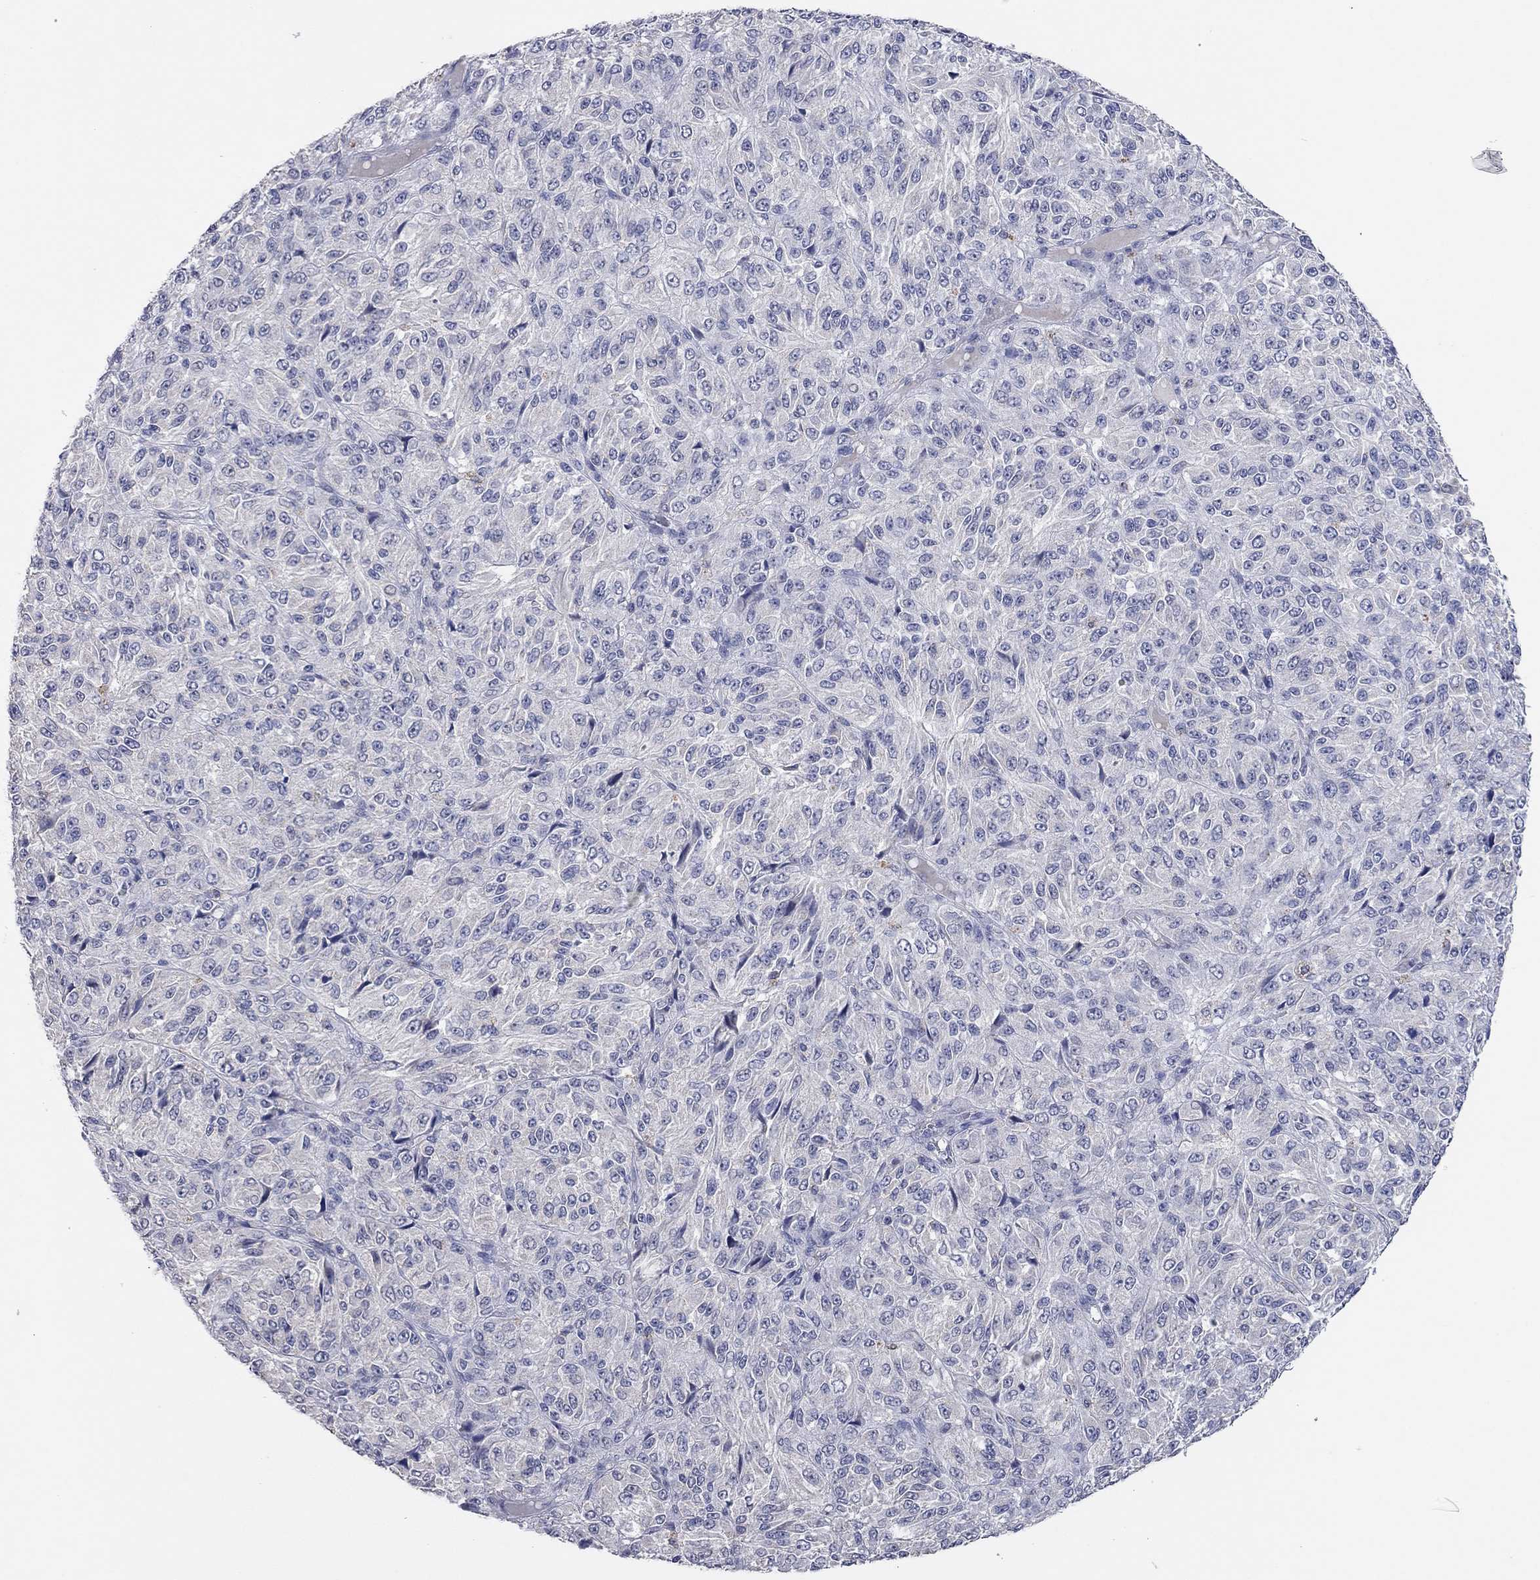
{"staining": {"intensity": "negative", "quantity": "none", "location": "none"}, "tissue": "melanoma", "cell_type": "Tumor cells", "image_type": "cancer", "snomed": [{"axis": "morphology", "description": "Malignant melanoma, Metastatic site"}, {"axis": "topography", "description": "Brain"}], "caption": "Human melanoma stained for a protein using immunohistochemistry (IHC) demonstrates no positivity in tumor cells.", "gene": "MMP13", "patient": {"sex": "female", "age": 56}}